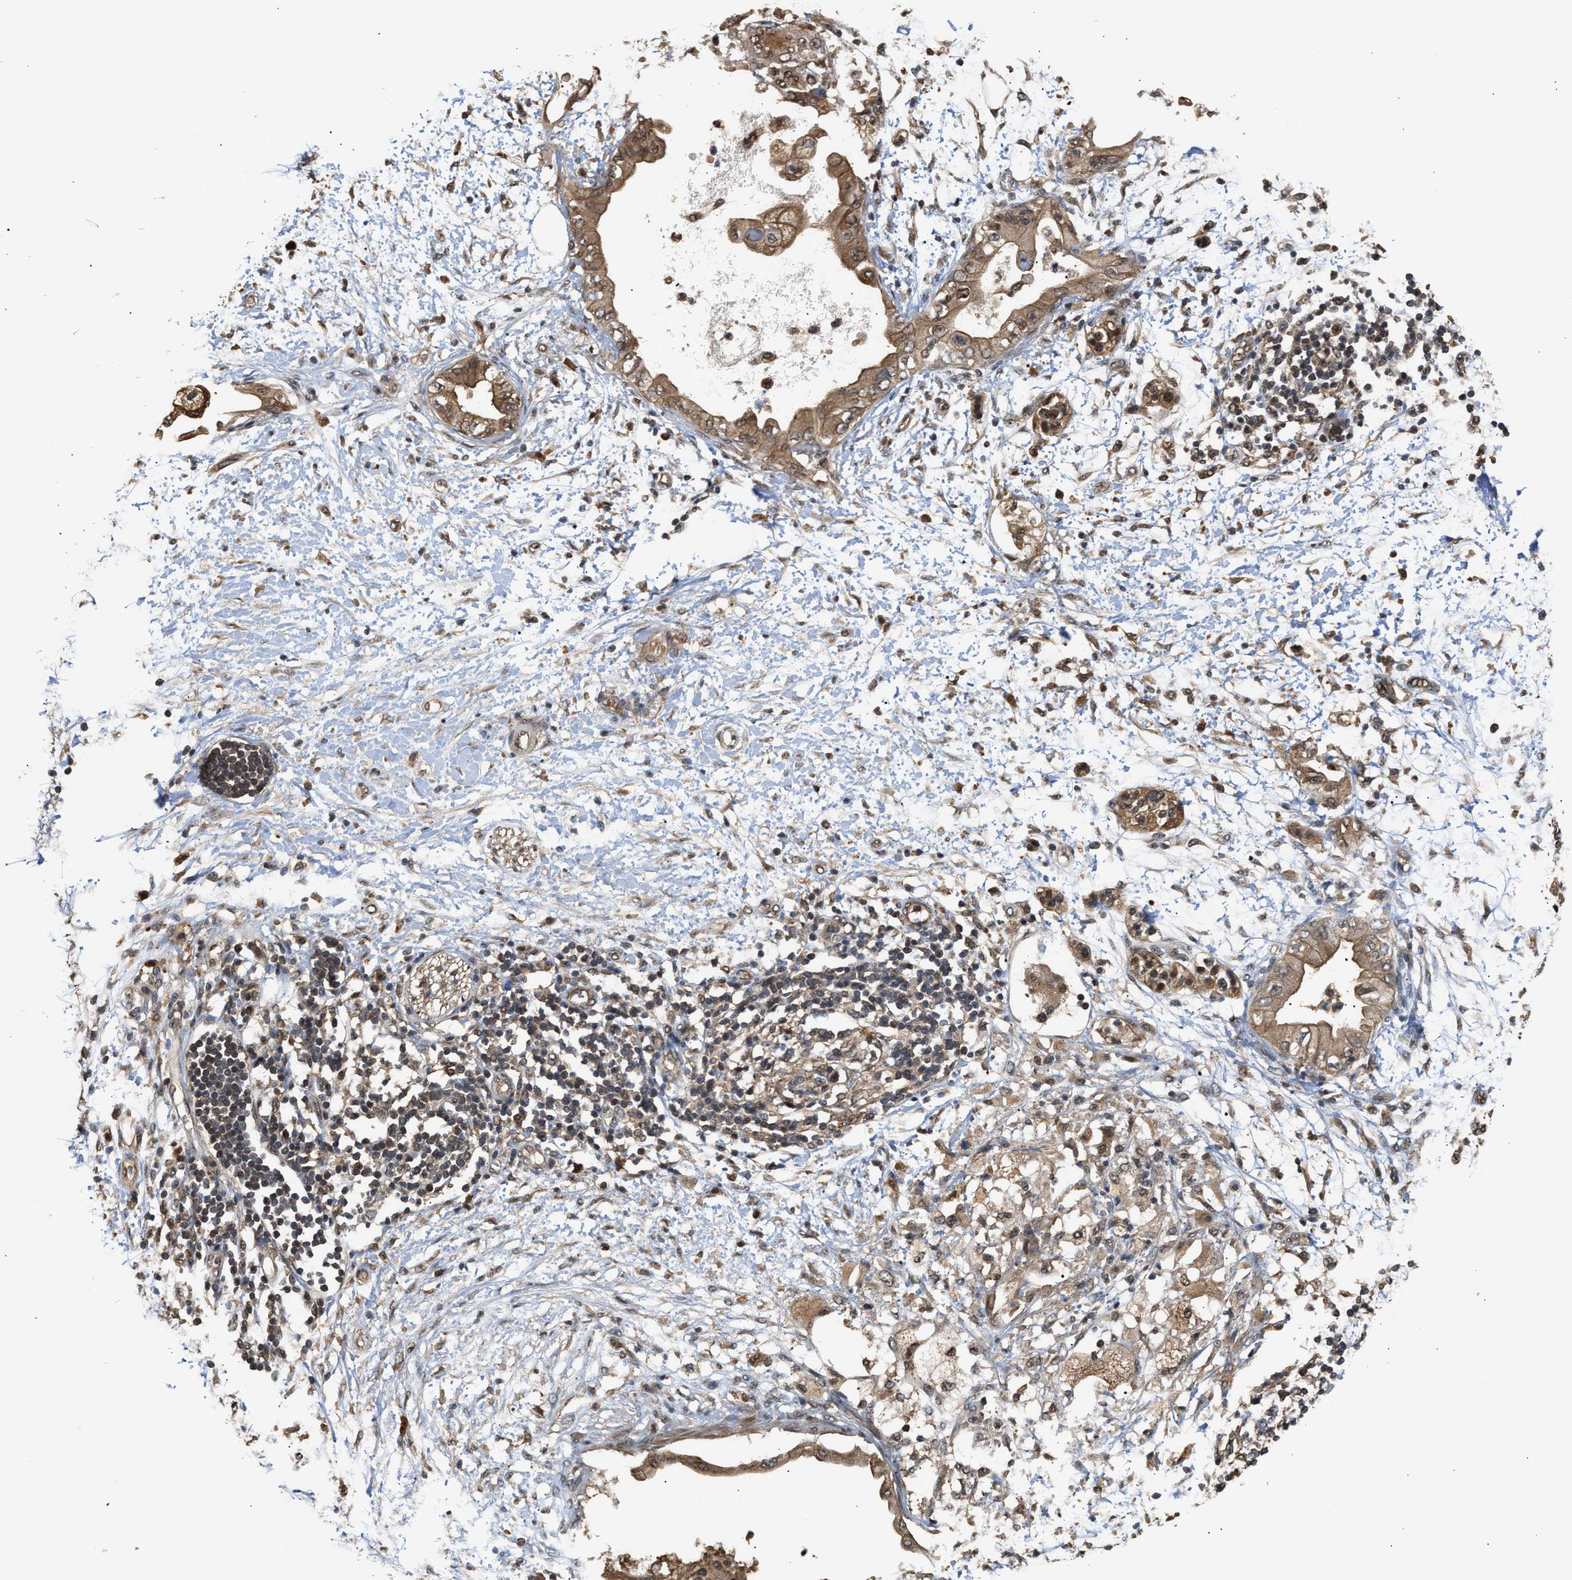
{"staining": {"intensity": "moderate", "quantity": ">75%", "location": "cytoplasmic/membranous,nuclear"}, "tissue": "adipose tissue", "cell_type": "Adipocytes", "image_type": "normal", "snomed": [{"axis": "morphology", "description": "Normal tissue, NOS"}, {"axis": "morphology", "description": "Adenocarcinoma, NOS"}, {"axis": "topography", "description": "Duodenum"}, {"axis": "topography", "description": "Peripheral nerve tissue"}], "caption": "The micrograph displays immunohistochemical staining of normal adipose tissue. There is moderate cytoplasmic/membranous,nuclear expression is identified in about >75% of adipocytes.", "gene": "SCAI", "patient": {"sex": "female", "age": 60}}